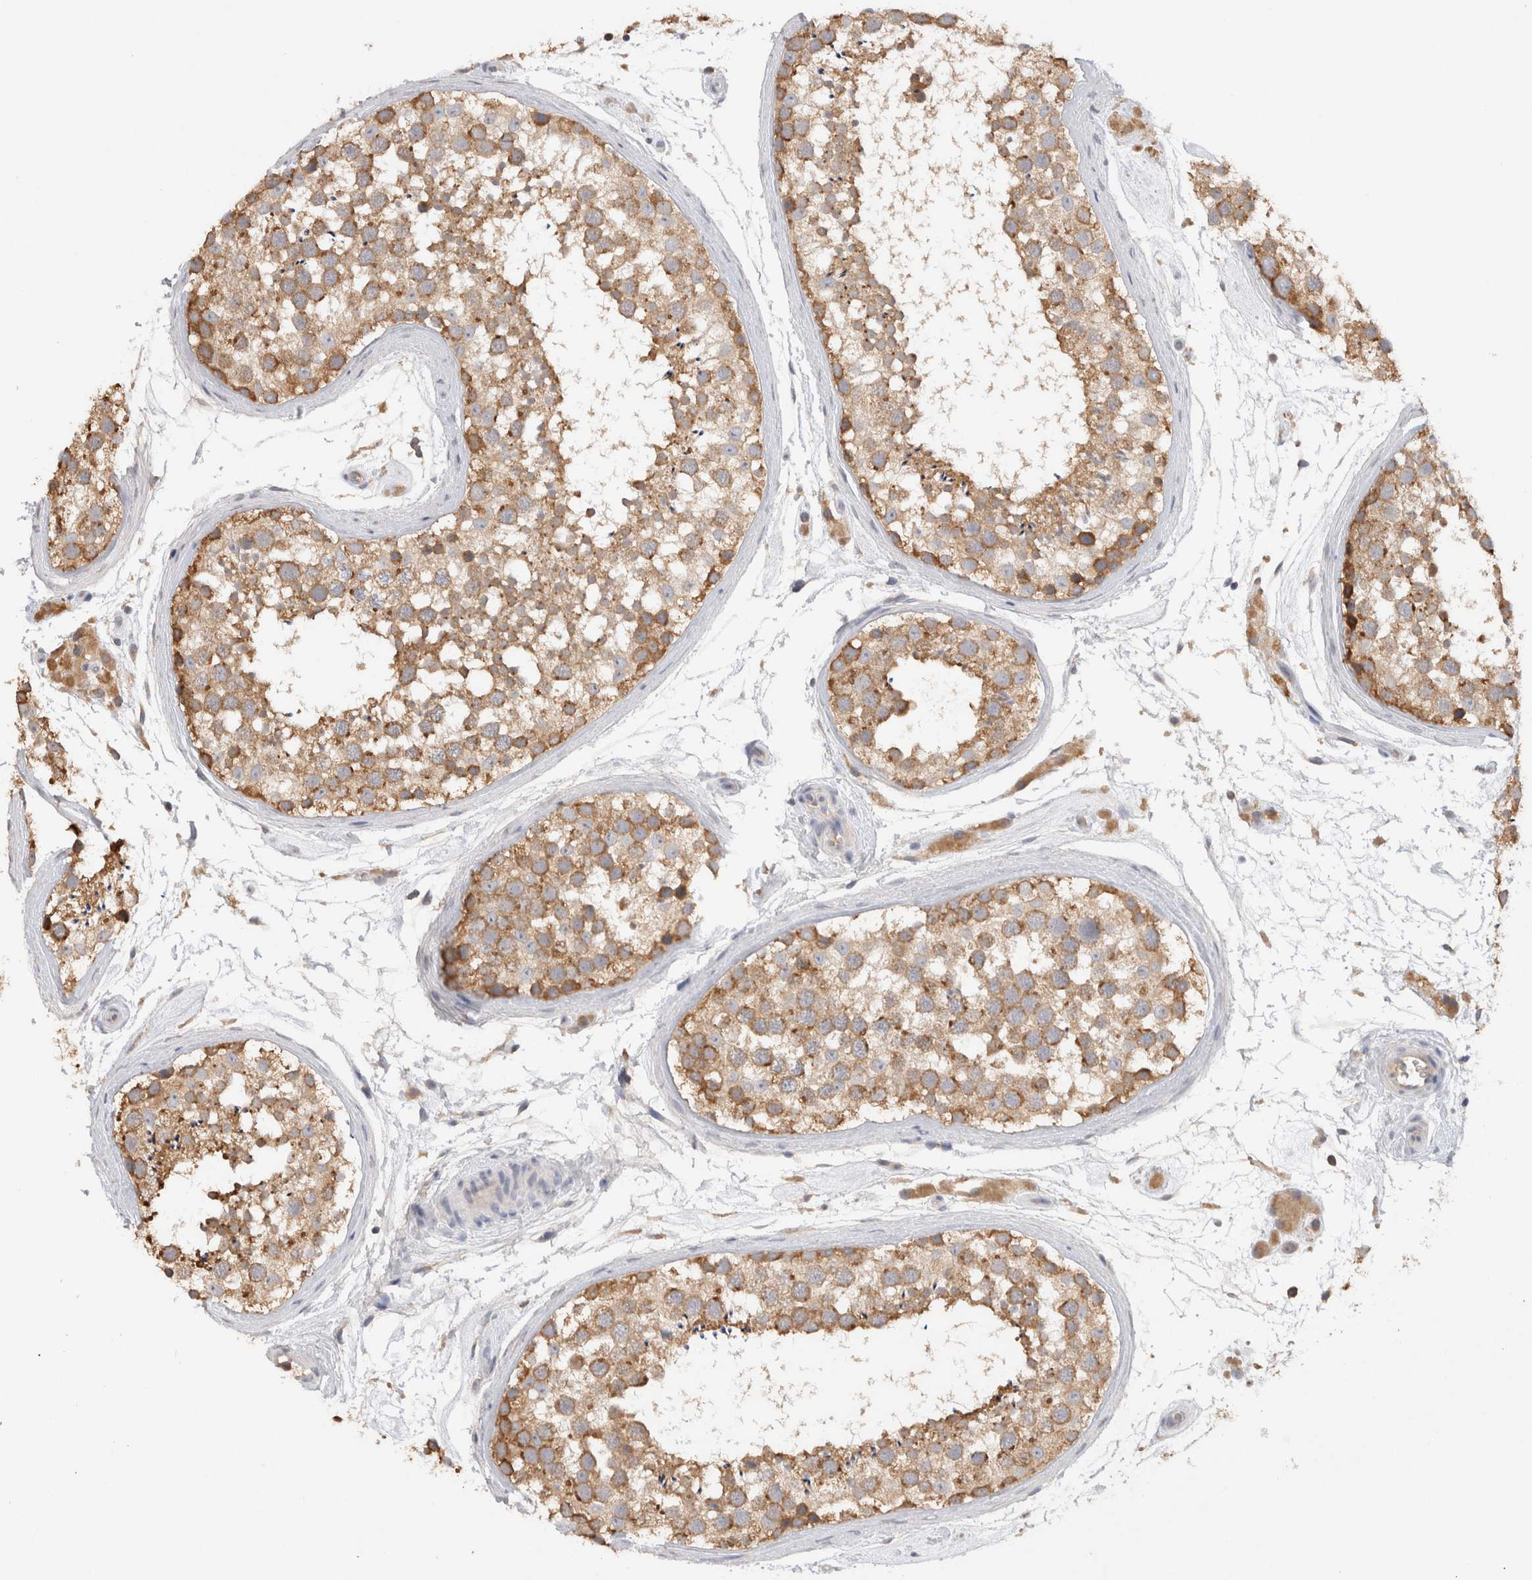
{"staining": {"intensity": "moderate", "quantity": ">75%", "location": "cytoplasmic/membranous"}, "tissue": "testis", "cell_type": "Cells in seminiferous ducts", "image_type": "normal", "snomed": [{"axis": "morphology", "description": "Normal tissue, NOS"}, {"axis": "topography", "description": "Testis"}], "caption": "This photomicrograph reveals IHC staining of normal testis, with medium moderate cytoplasmic/membranous staining in about >75% of cells in seminiferous ducts.", "gene": "GAS1", "patient": {"sex": "male", "age": 46}}